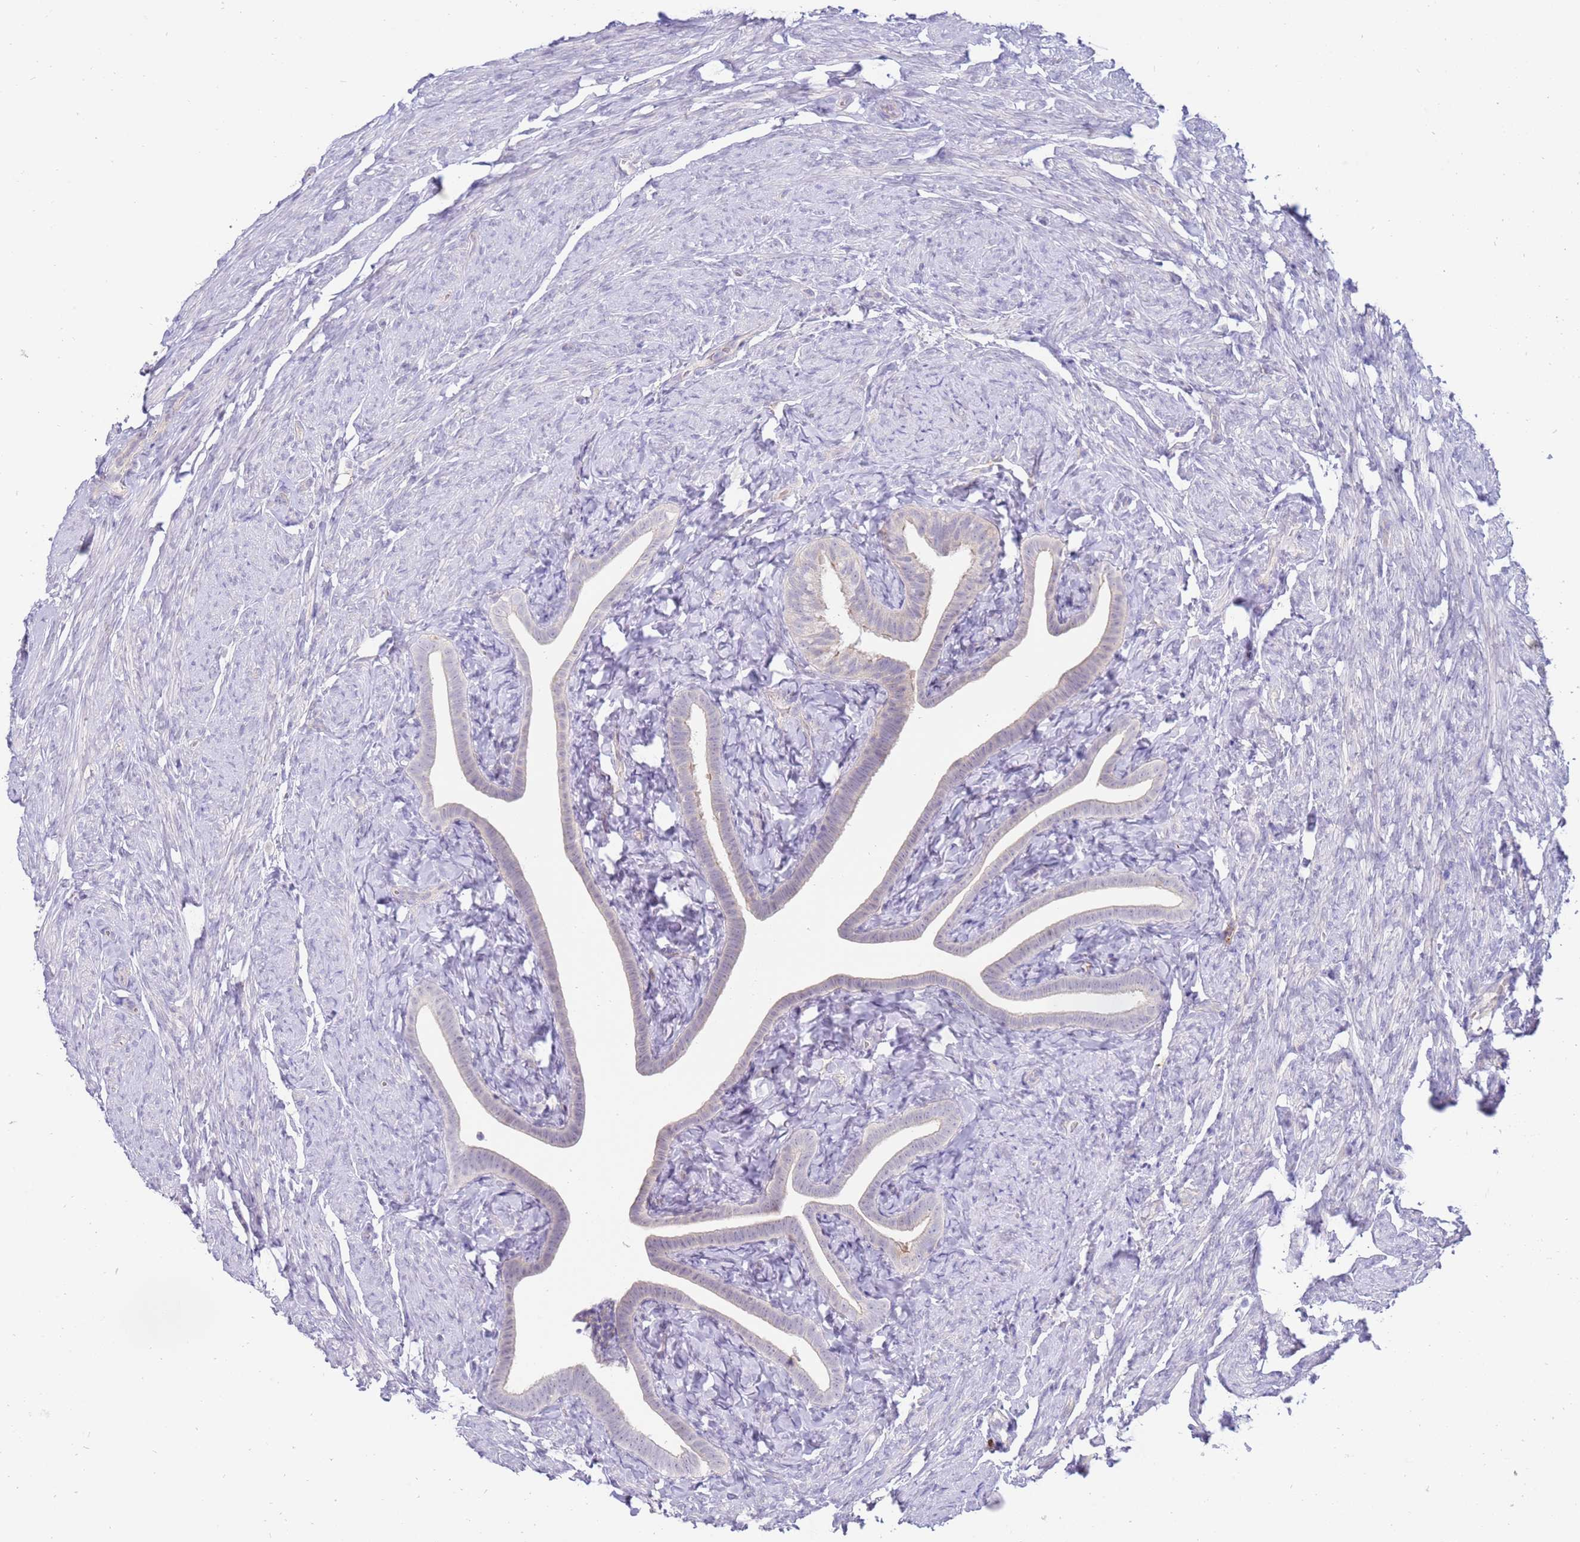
{"staining": {"intensity": "negative", "quantity": "none", "location": "none"}, "tissue": "fallopian tube", "cell_type": "Glandular cells", "image_type": "normal", "snomed": [{"axis": "morphology", "description": "Normal tissue, NOS"}, {"axis": "topography", "description": "Fallopian tube"}], "caption": "Immunohistochemistry of normal human fallopian tube exhibits no positivity in glandular cells. Brightfield microscopy of immunohistochemistry stained with DAB (3,3'-diaminobenzidine) (brown) and hematoxylin (blue), captured at high magnification.", "gene": "STK25", "patient": {"sex": "female", "age": 69}}